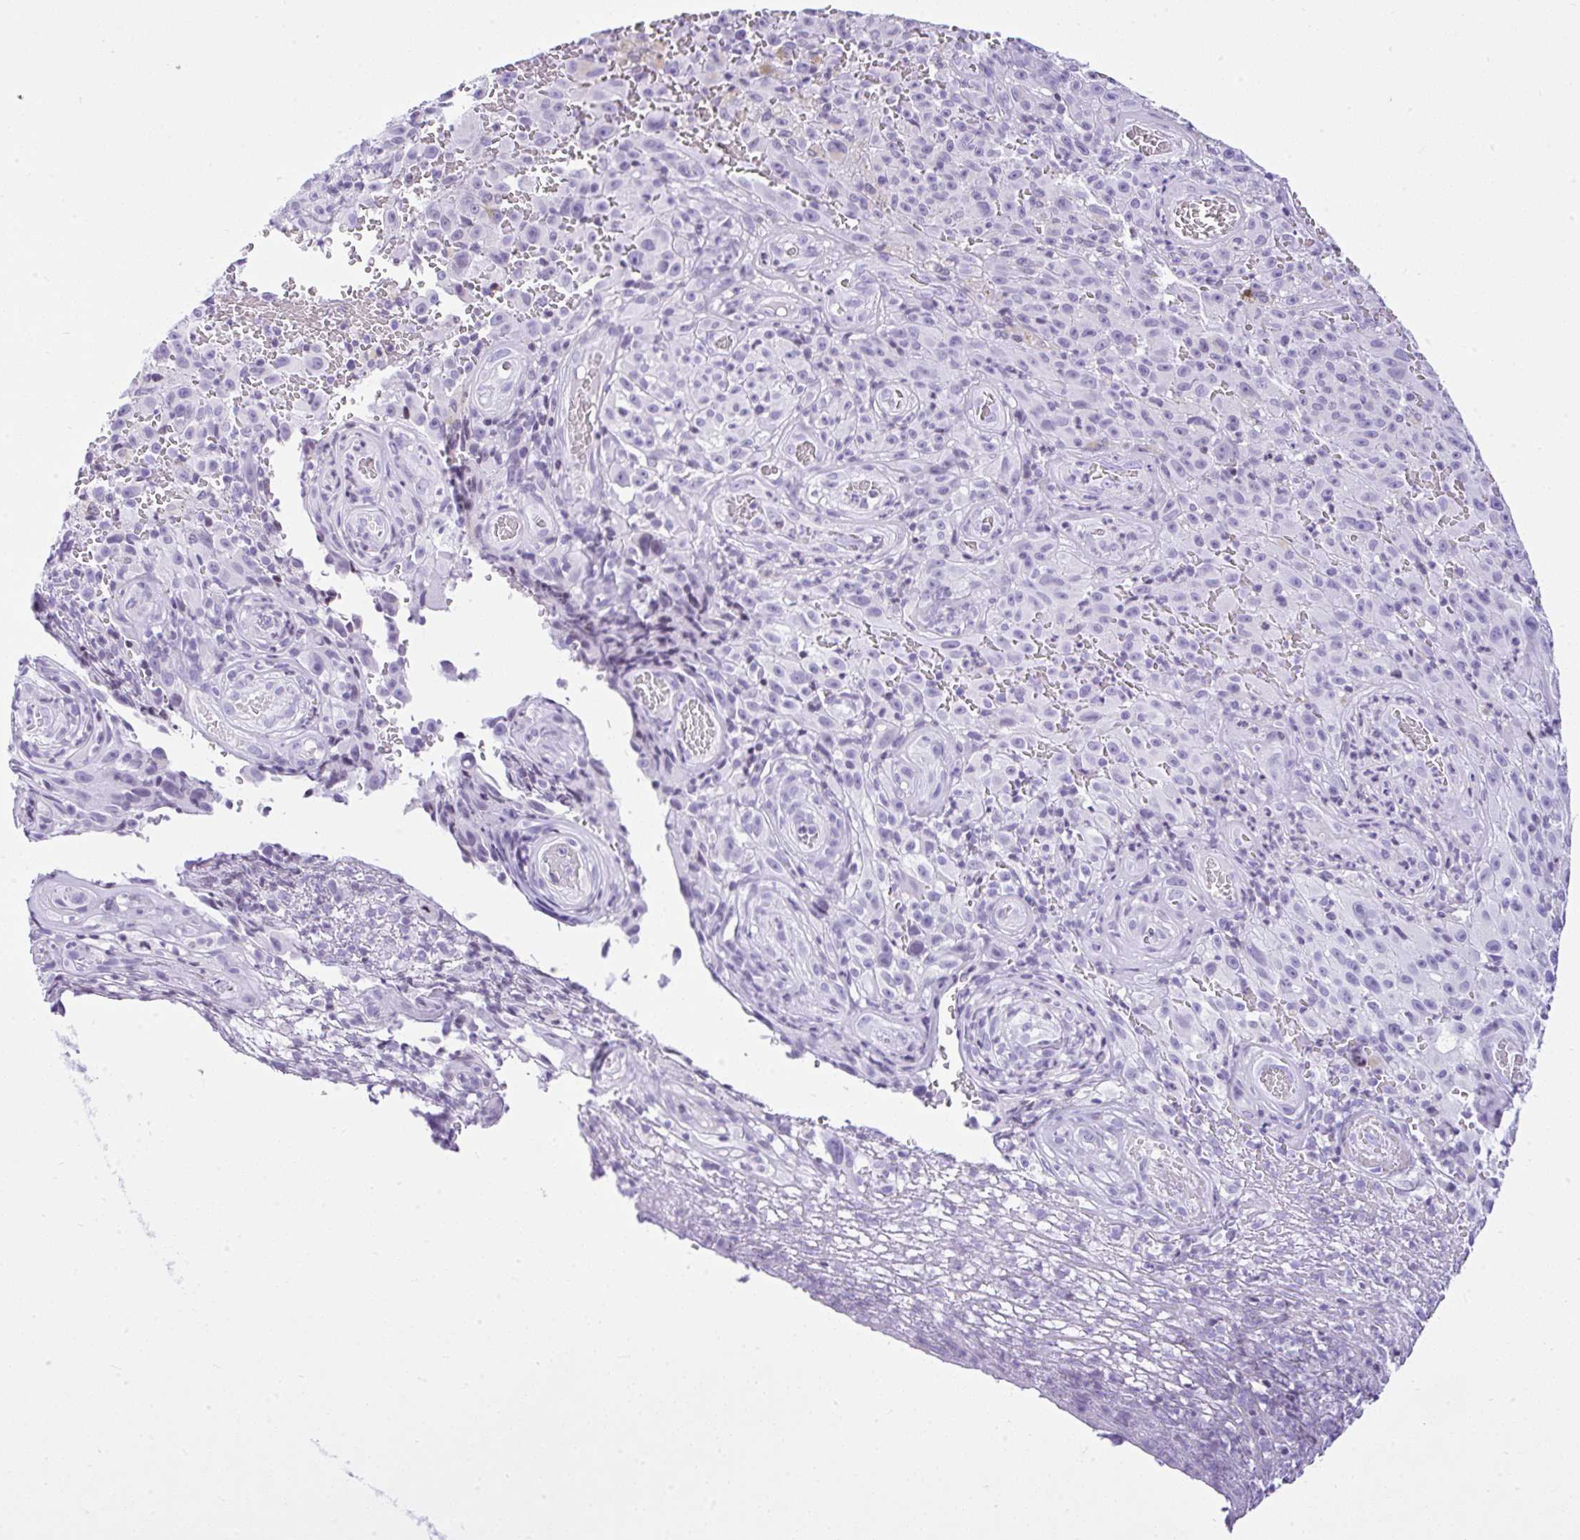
{"staining": {"intensity": "negative", "quantity": "none", "location": "none"}, "tissue": "melanoma", "cell_type": "Tumor cells", "image_type": "cancer", "snomed": [{"axis": "morphology", "description": "Malignant melanoma, NOS"}, {"axis": "topography", "description": "Skin"}], "caption": "Melanoma stained for a protein using immunohistochemistry (IHC) reveals no expression tumor cells.", "gene": "KRT27", "patient": {"sex": "female", "age": 82}}